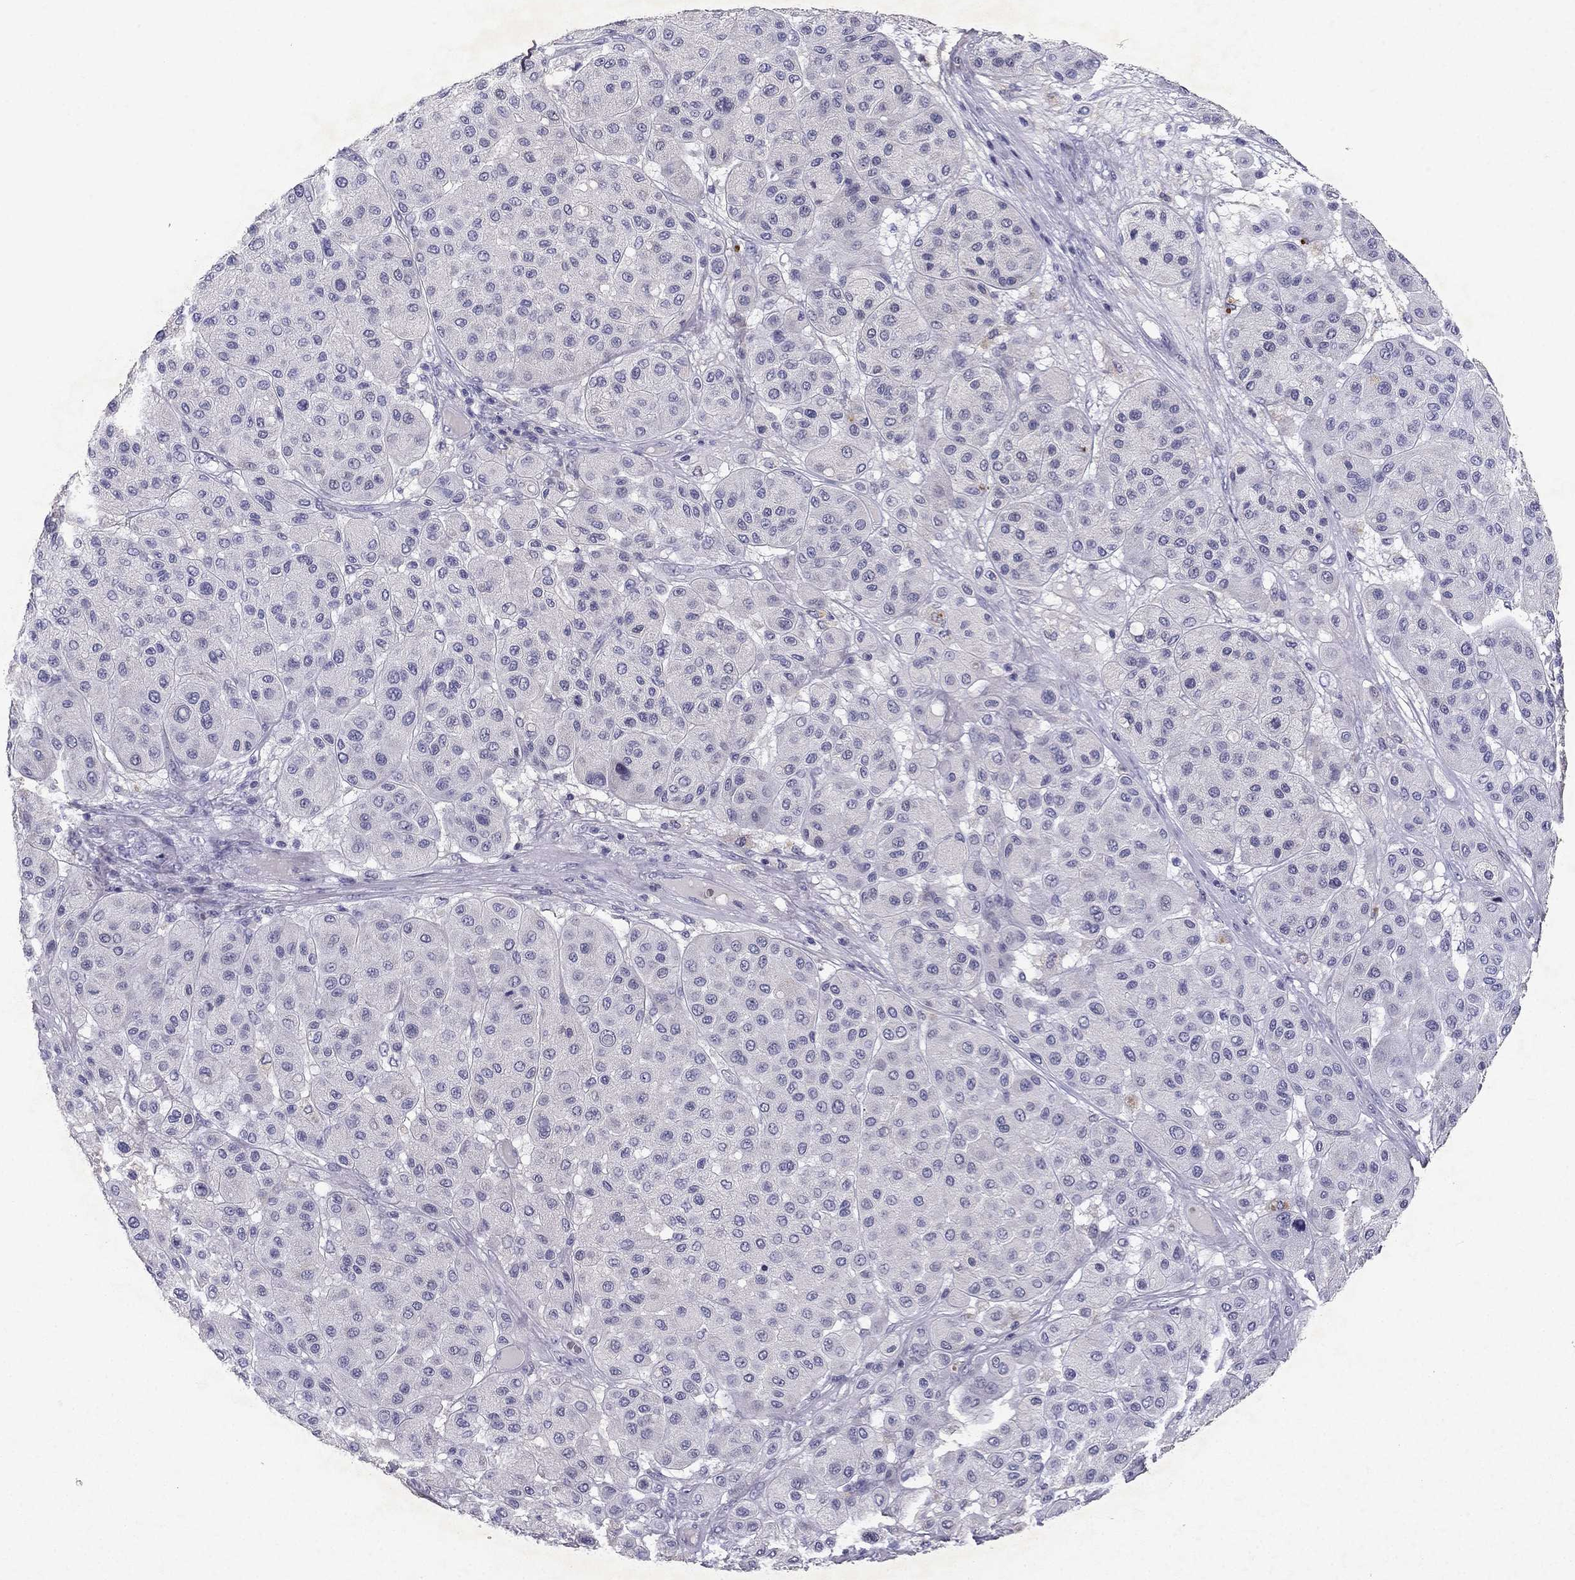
{"staining": {"intensity": "negative", "quantity": "none", "location": "none"}, "tissue": "melanoma", "cell_type": "Tumor cells", "image_type": "cancer", "snomed": [{"axis": "morphology", "description": "Malignant melanoma, Metastatic site"}, {"axis": "topography", "description": "Smooth muscle"}], "caption": "An immunohistochemistry (IHC) image of malignant melanoma (metastatic site) is shown. There is no staining in tumor cells of malignant melanoma (metastatic site). Brightfield microscopy of immunohistochemistry stained with DAB (brown) and hematoxylin (blue), captured at high magnification.", "gene": "SLC6A4", "patient": {"sex": "male", "age": 41}}